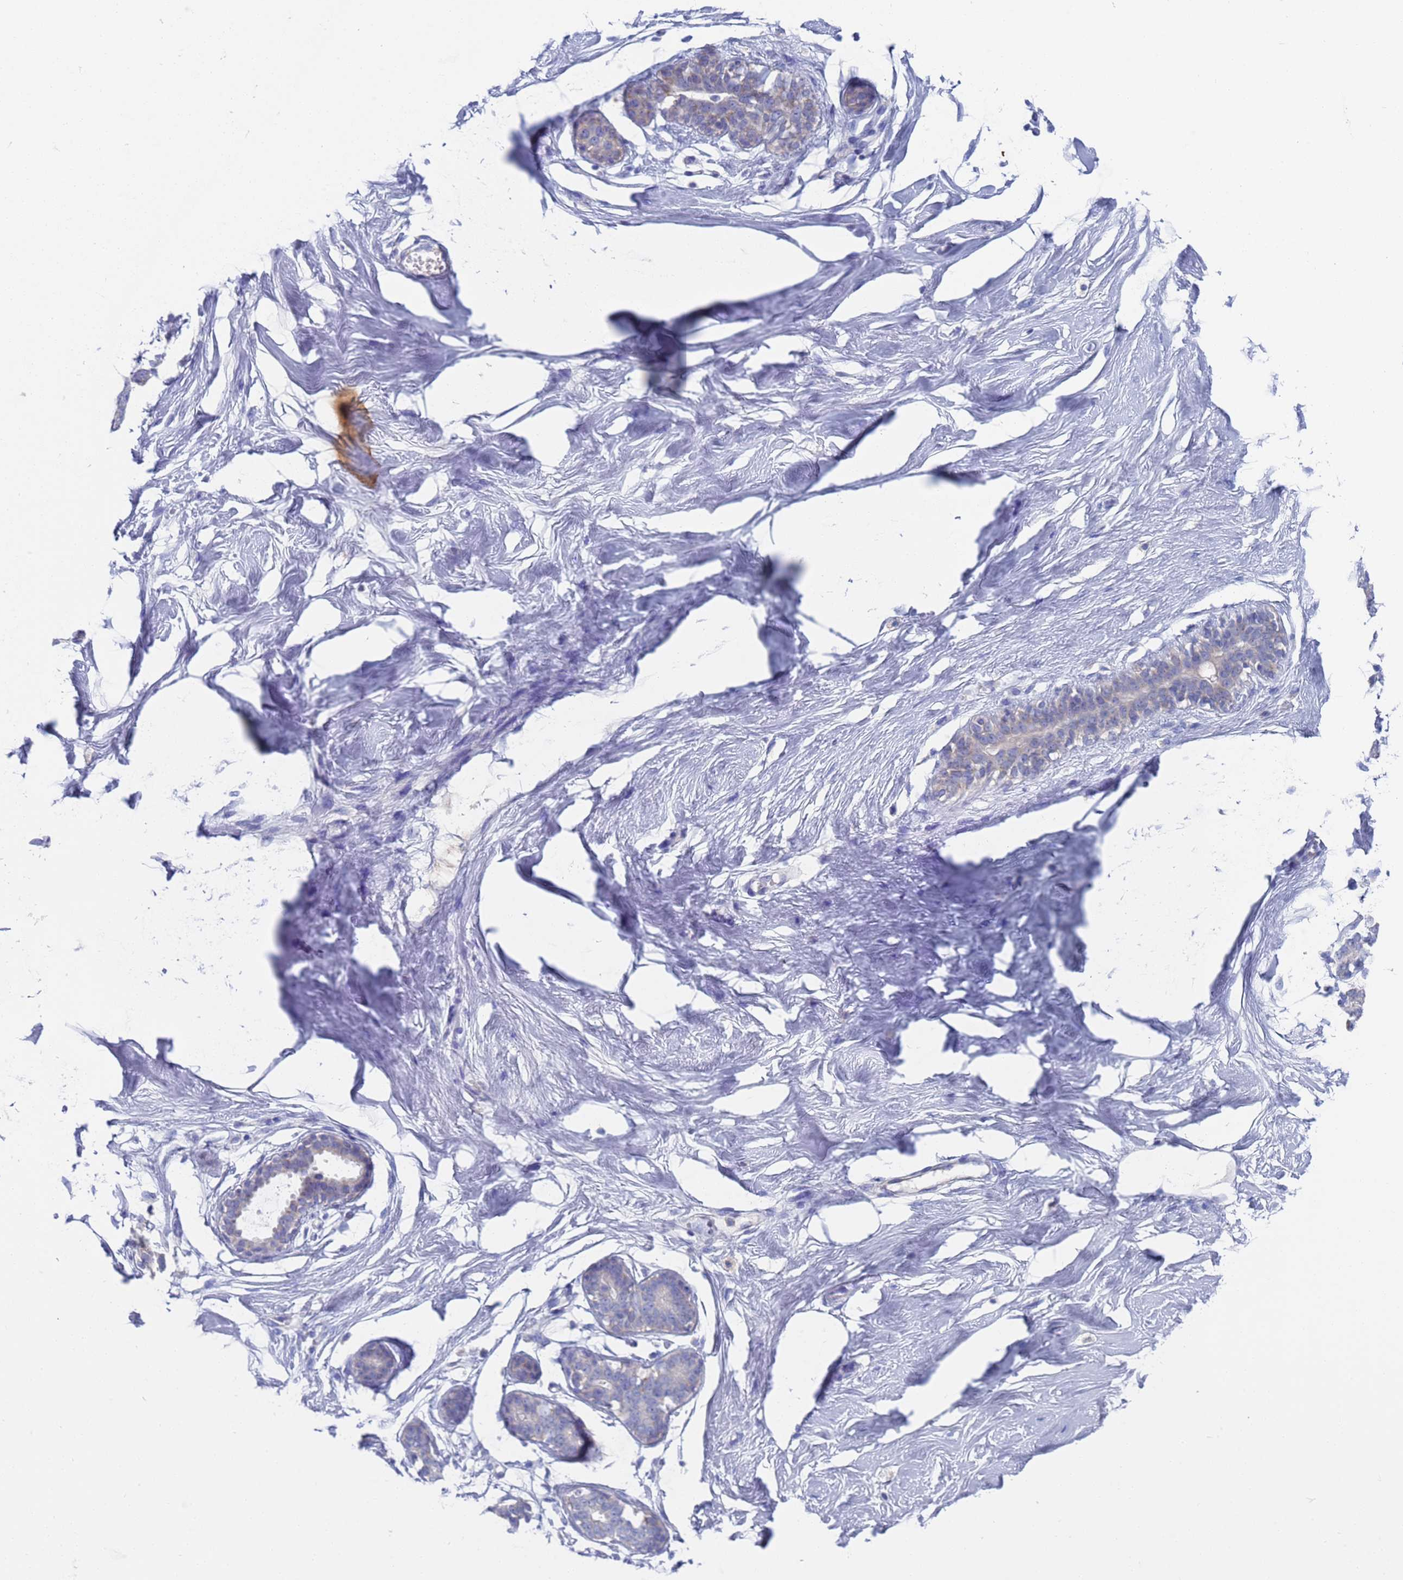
{"staining": {"intensity": "negative", "quantity": "none", "location": "none"}, "tissue": "breast", "cell_type": "Adipocytes", "image_type": "normal", "snomed": [{"axis": "morphology", "description": "Normal tissue, NOS"}, {"axis": "morphology", "description": "Adenoma, NOS"}, {"axis": "topography", "description": "Breast"}], "caption": "Adipocytes show no significant protein staining in normal breast. (DAB immunohistochemistry (IHC), high magnification).", "gene": "PET117", "patient": {"sex": "female", "age": 23}}